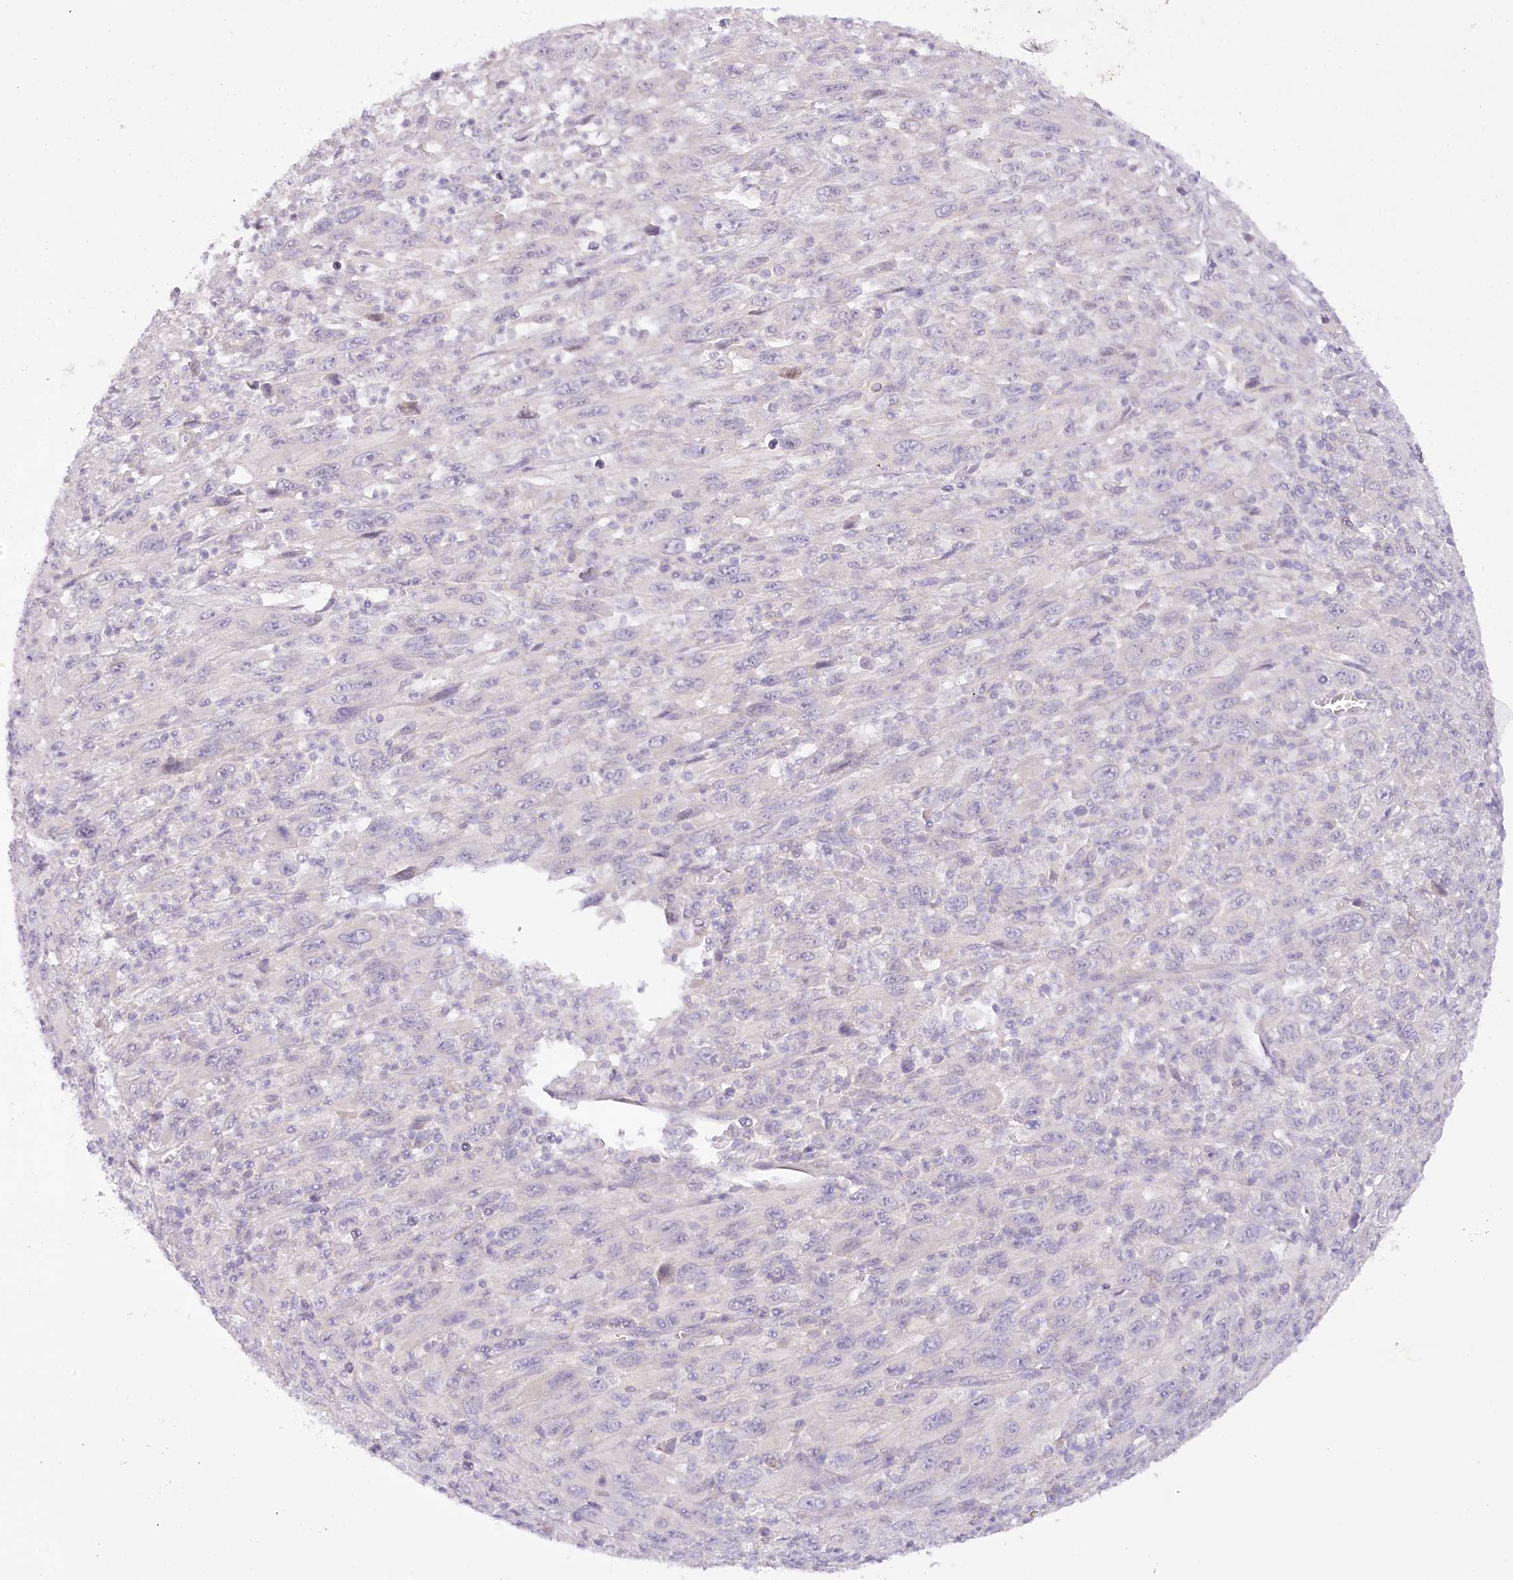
{"staining": {"intensity": "negative", "quantity": "none", "location": "none"}, "tissue": "melanoma", "cell_type": "Tumor cells", "image_type": "cancer", "snomed": [{"axis": "morphology", "description": "Malignant melanoma, Metastatic site"}, {"axis": "topography", "description": "Skin"}], "caption": "An immunohistochemistry (IHC) image of malignant melanoma (metastatic site) is shown. There is no staining in tumor cells of malignant melanoma (metastatic site). (DAB immunohistochemistry (IHC) visualized using brightfield microscopy, high magnification).", "gene": "DCUN1D1", "patient": {"sex": "female", "age": 56}}